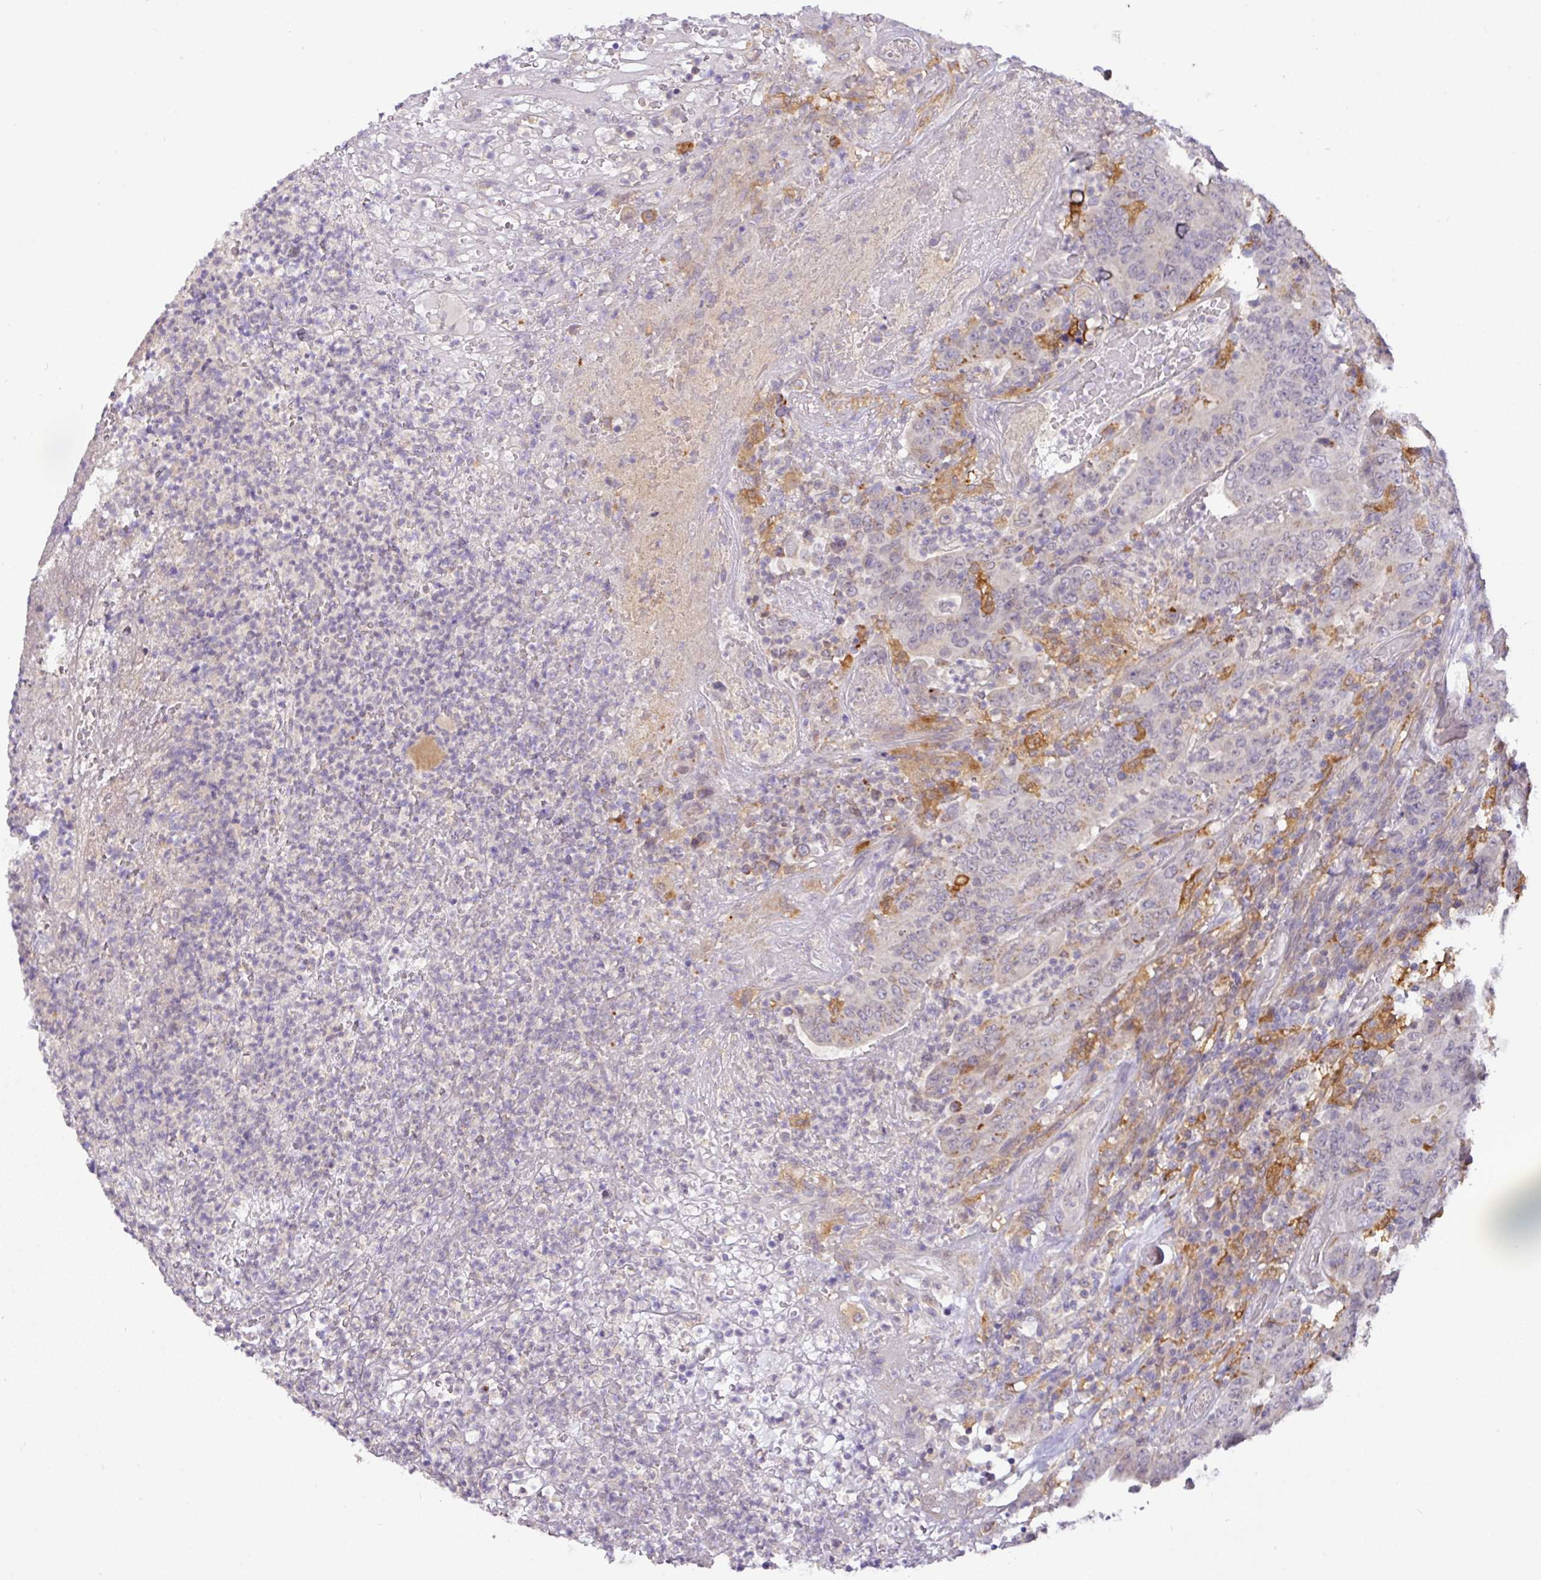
{"staining": {"intensity": "negative", "quantity": "none", "location": "none"}, "tissue": "colorectal cancer", "cell_type": "Tumor cells", "image_type": "cancer", "snomed": [{"axis": "morphology", "description": "Adenocarcinoma, NOS"}, {"axis": "topography", "description": "Colon"}], "caption": "The image demonstrates no staining of tumor cells in colorectal cancer.", "gene": "GCNT7", "patient": {"sex": "female", "age": 75}}